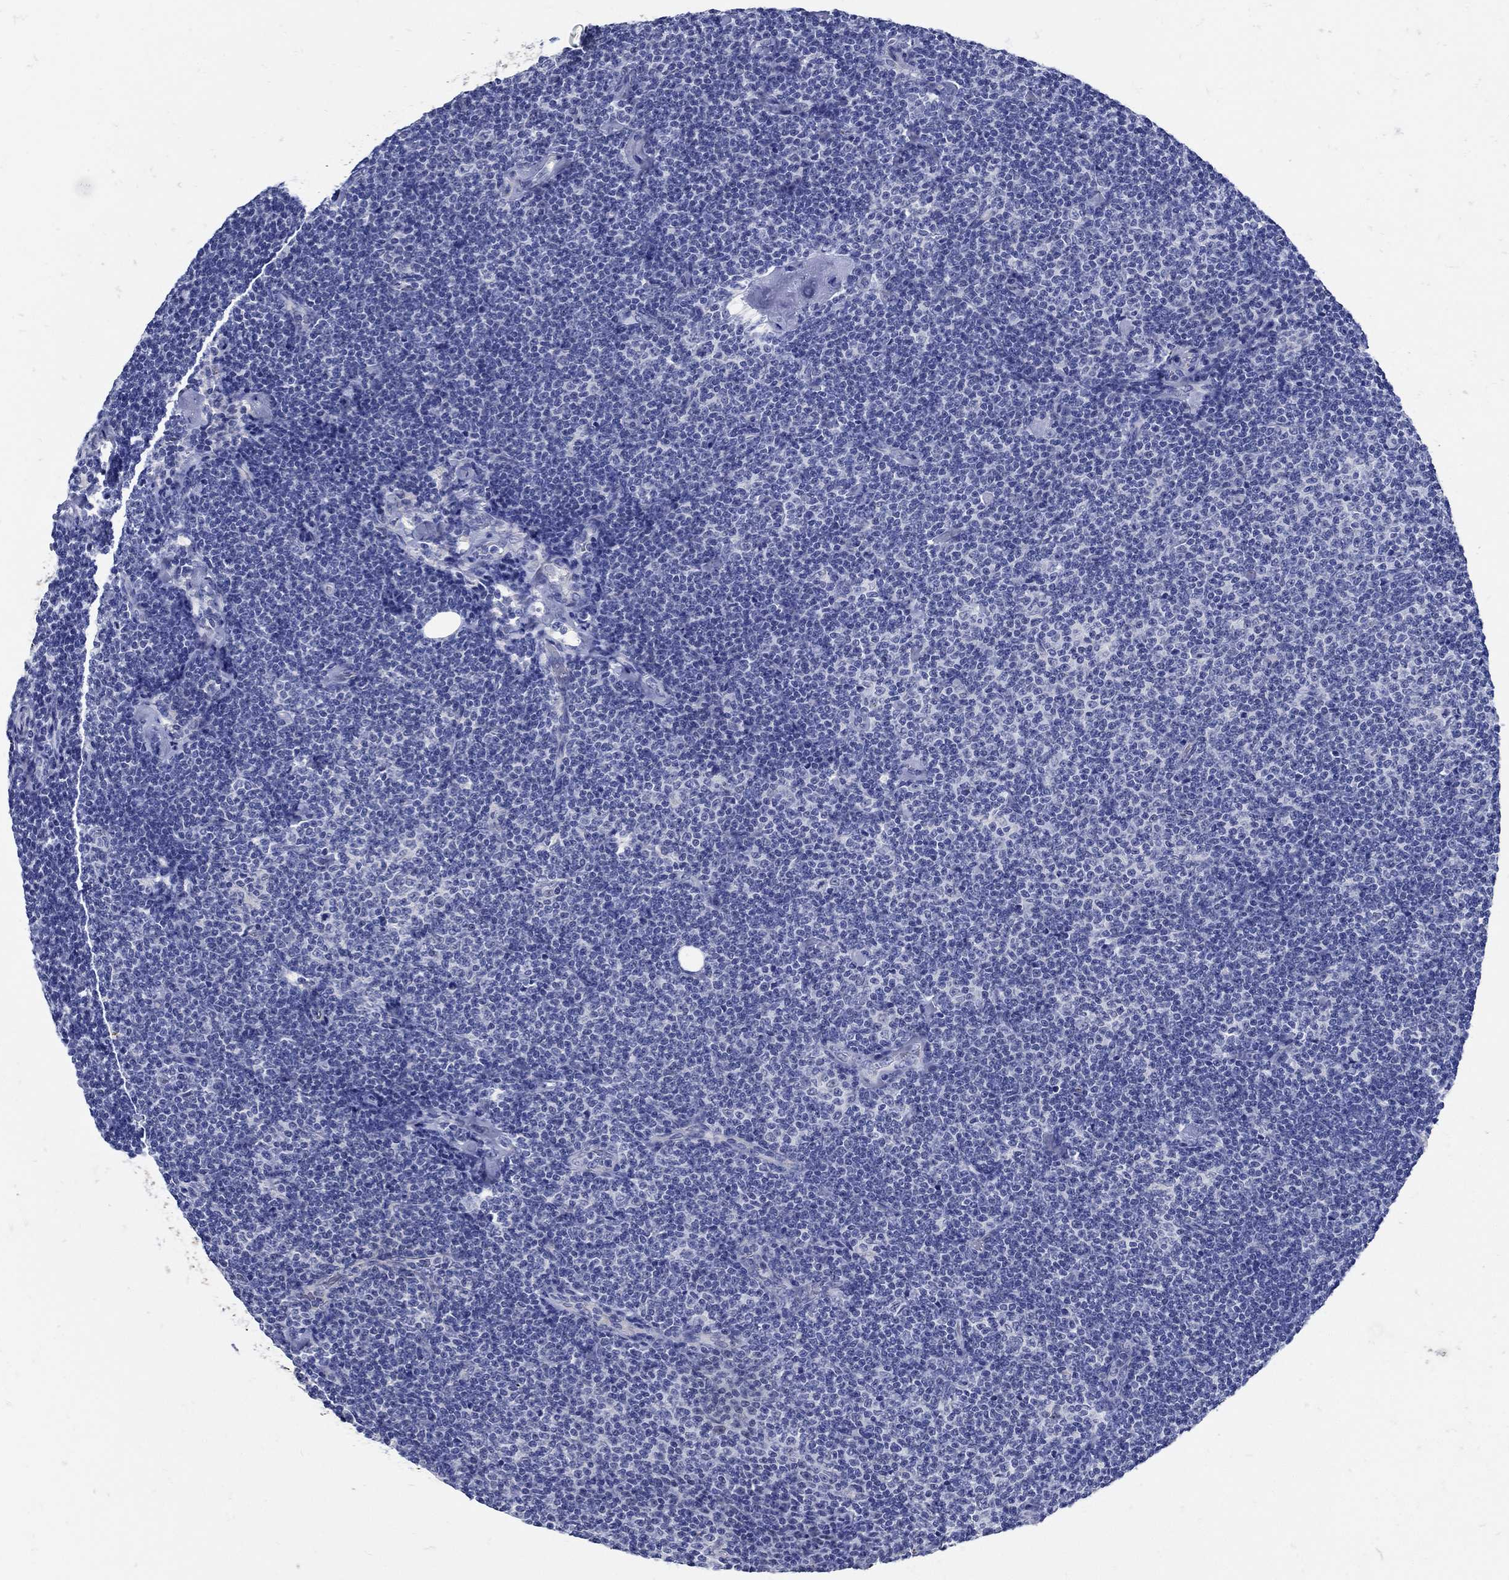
{"staining": {"intensity": "negative", "quantity": "none", "location": "none"}, "tissue": "lymphoma", "cell_type": "Tumor cells", "image_type": "cancer", "snomed": [{"axis": "morphology", "description": "Malignant lymphoma, non-Hodgkin's type, Low grade"}, {"axis": "topography", "description": "Lymph node"}], "caption": "Tumor cells are negative for brown protein staining in malignant lymphoma, non-Hodgkin's type (low-grade).", "gene": "NOS1", "patient": {"sex": "male", "age": 81}}